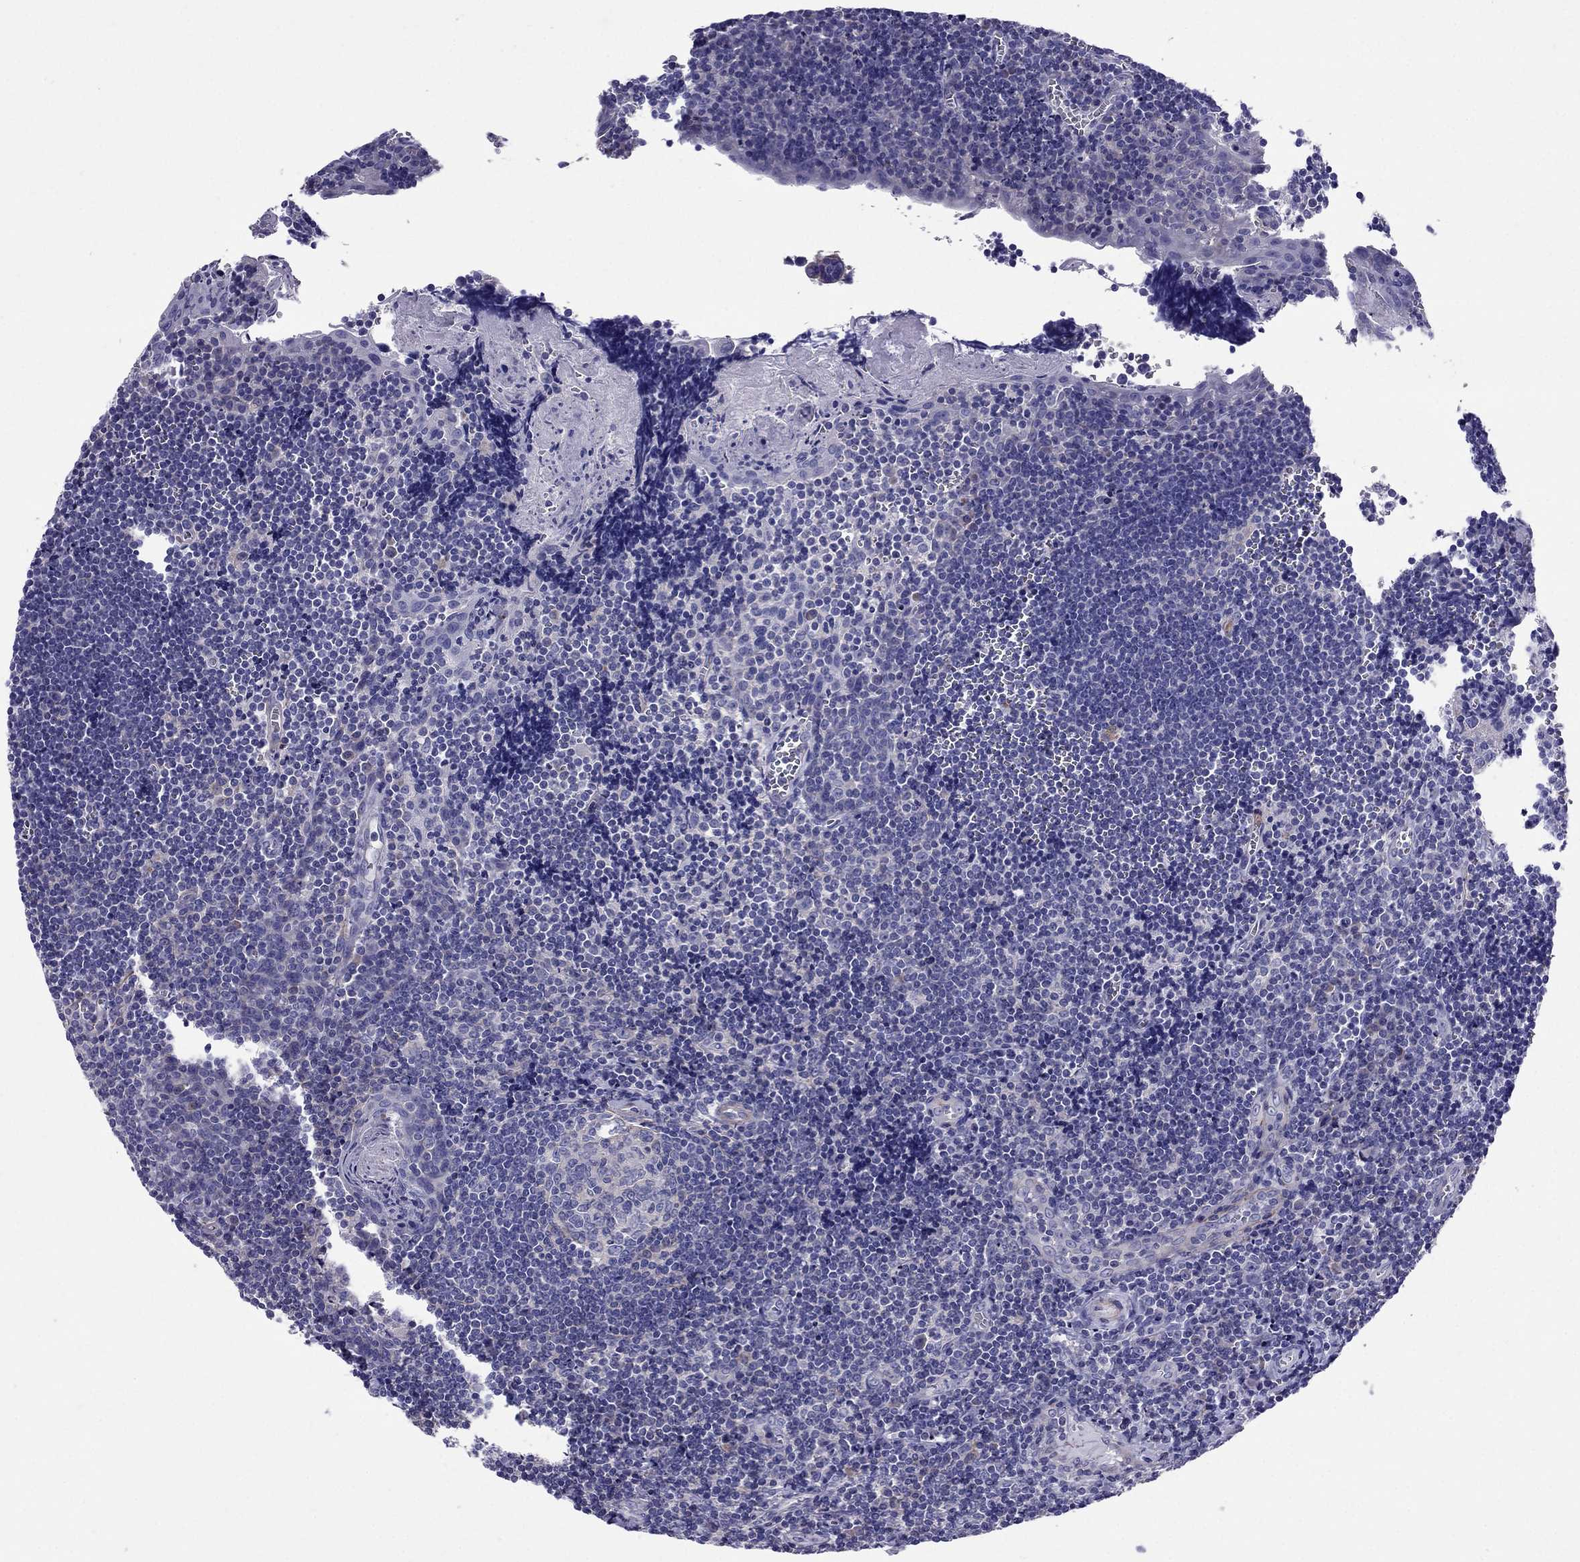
{"staining": {"intensity": "negative", "quantity": "none", "location": "none"}, "tissue": "tonsil", "cell_type": "Germinal center cells", "image_type": "normal", "snomed": [{"axis": "morphology", "description": "Normal tissue, NOS"}, {"axis": "morphology", "description": "Inflammation, NOS"}, {"axis": "topography", "description": "Tonsil"}], "caption": "Photomicrograph shows no protein expression in germinal center cells of benign tonsil. (IHC, brightfield microscopy, high magnification).", "gene": "GPR50", "patient": {"sex": "female", "age": 31}}